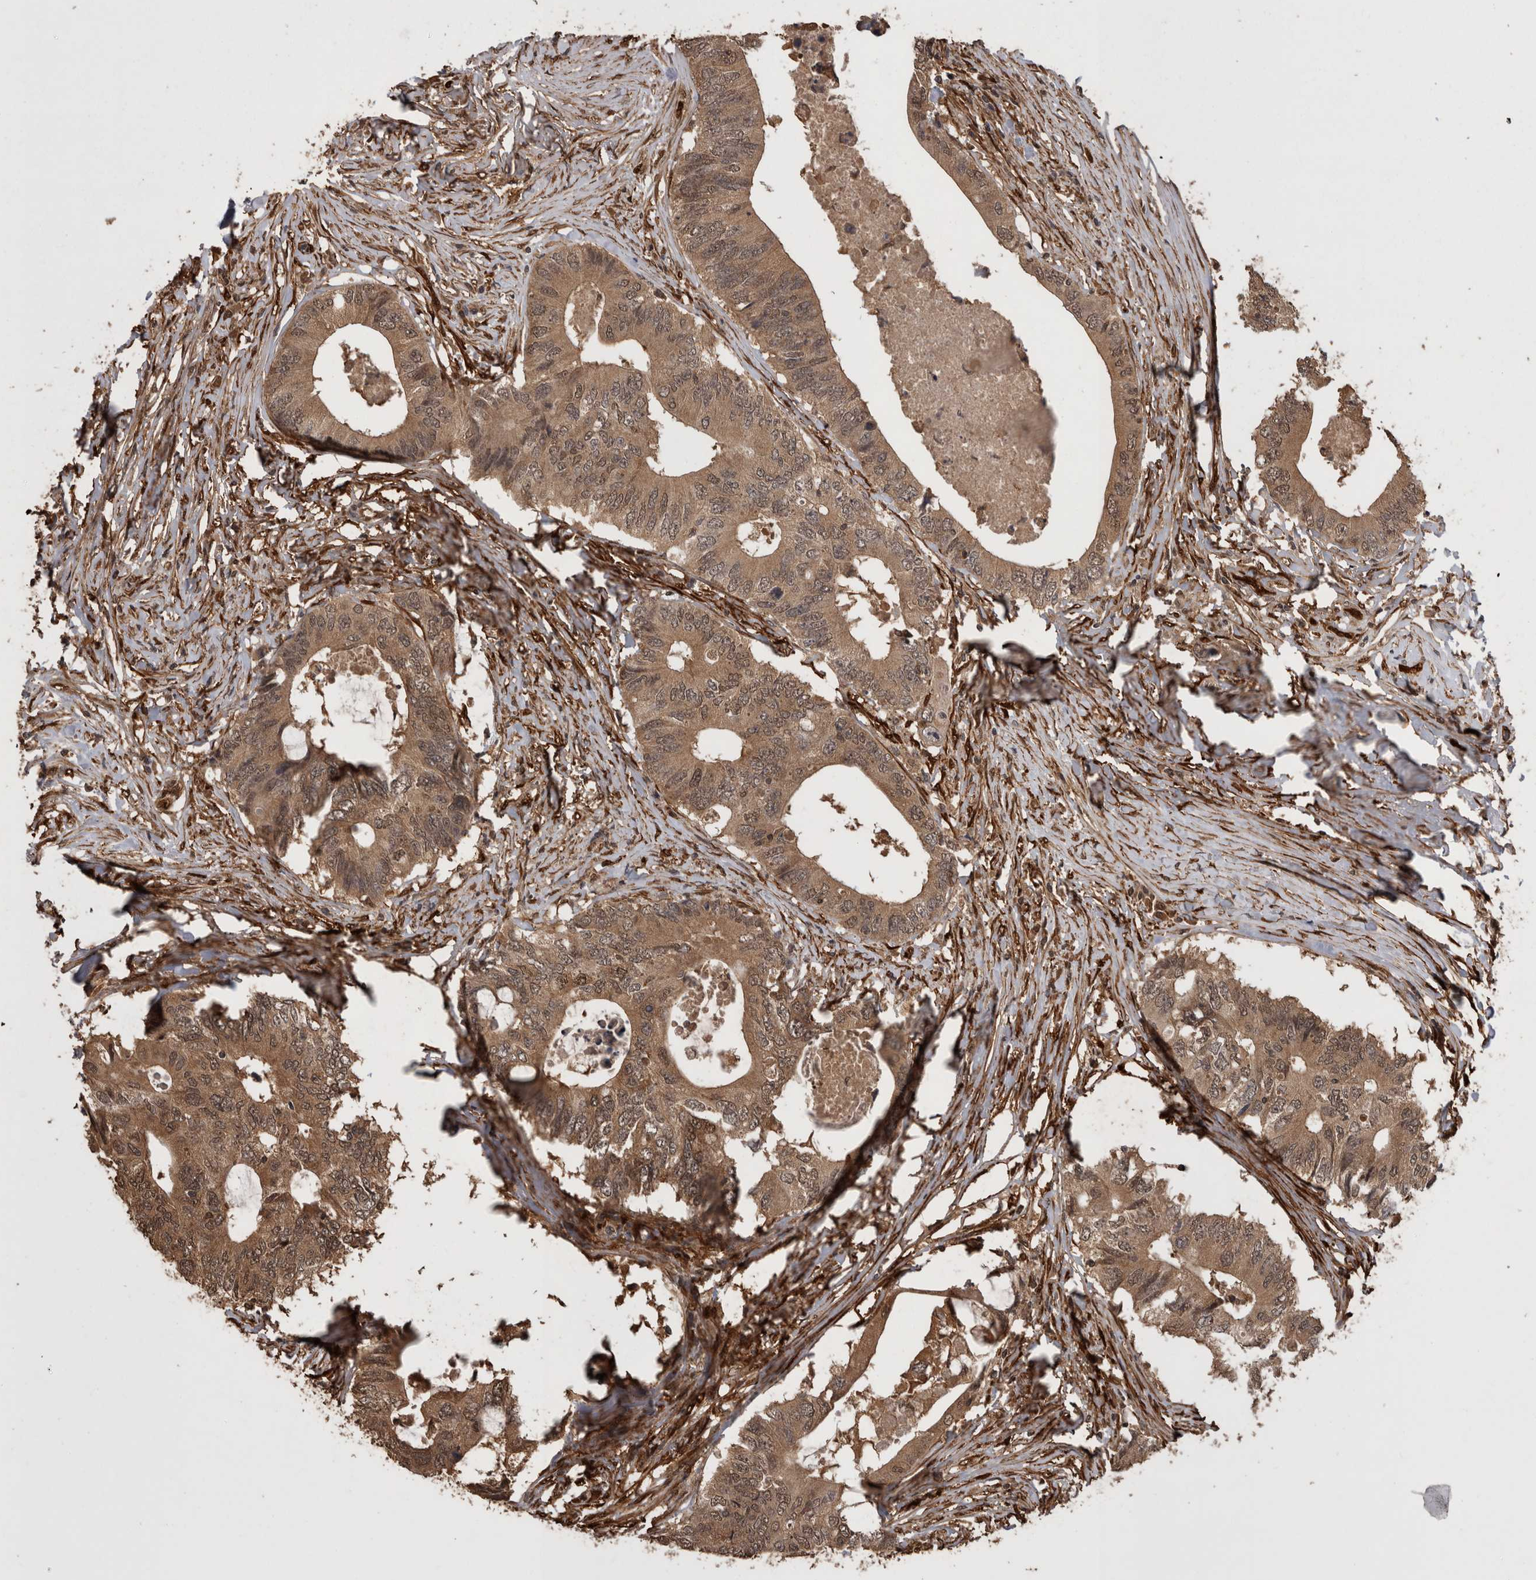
{"staining": {"intensity": "moderate", "quantity": ">75%", "location": "cytoplasmic/membranous"}, "tissue": "colorectal cancer", "cell_type": "Tumor cells", "image_type": "cancer", "snomed": [{"axis": "morphology", "description": "Adenocarcinoma, NOS"}, {"axis": "topography", "description": "Colon"}], "caption": "Human adenocarcinoma (colorectal) stained for a protein (brown) displays moderate cytoplasmic/membranous positive staining in about >75% of tumor cells.", "gene": "LXN", "patient": {"sex": "male", "age": 71}}